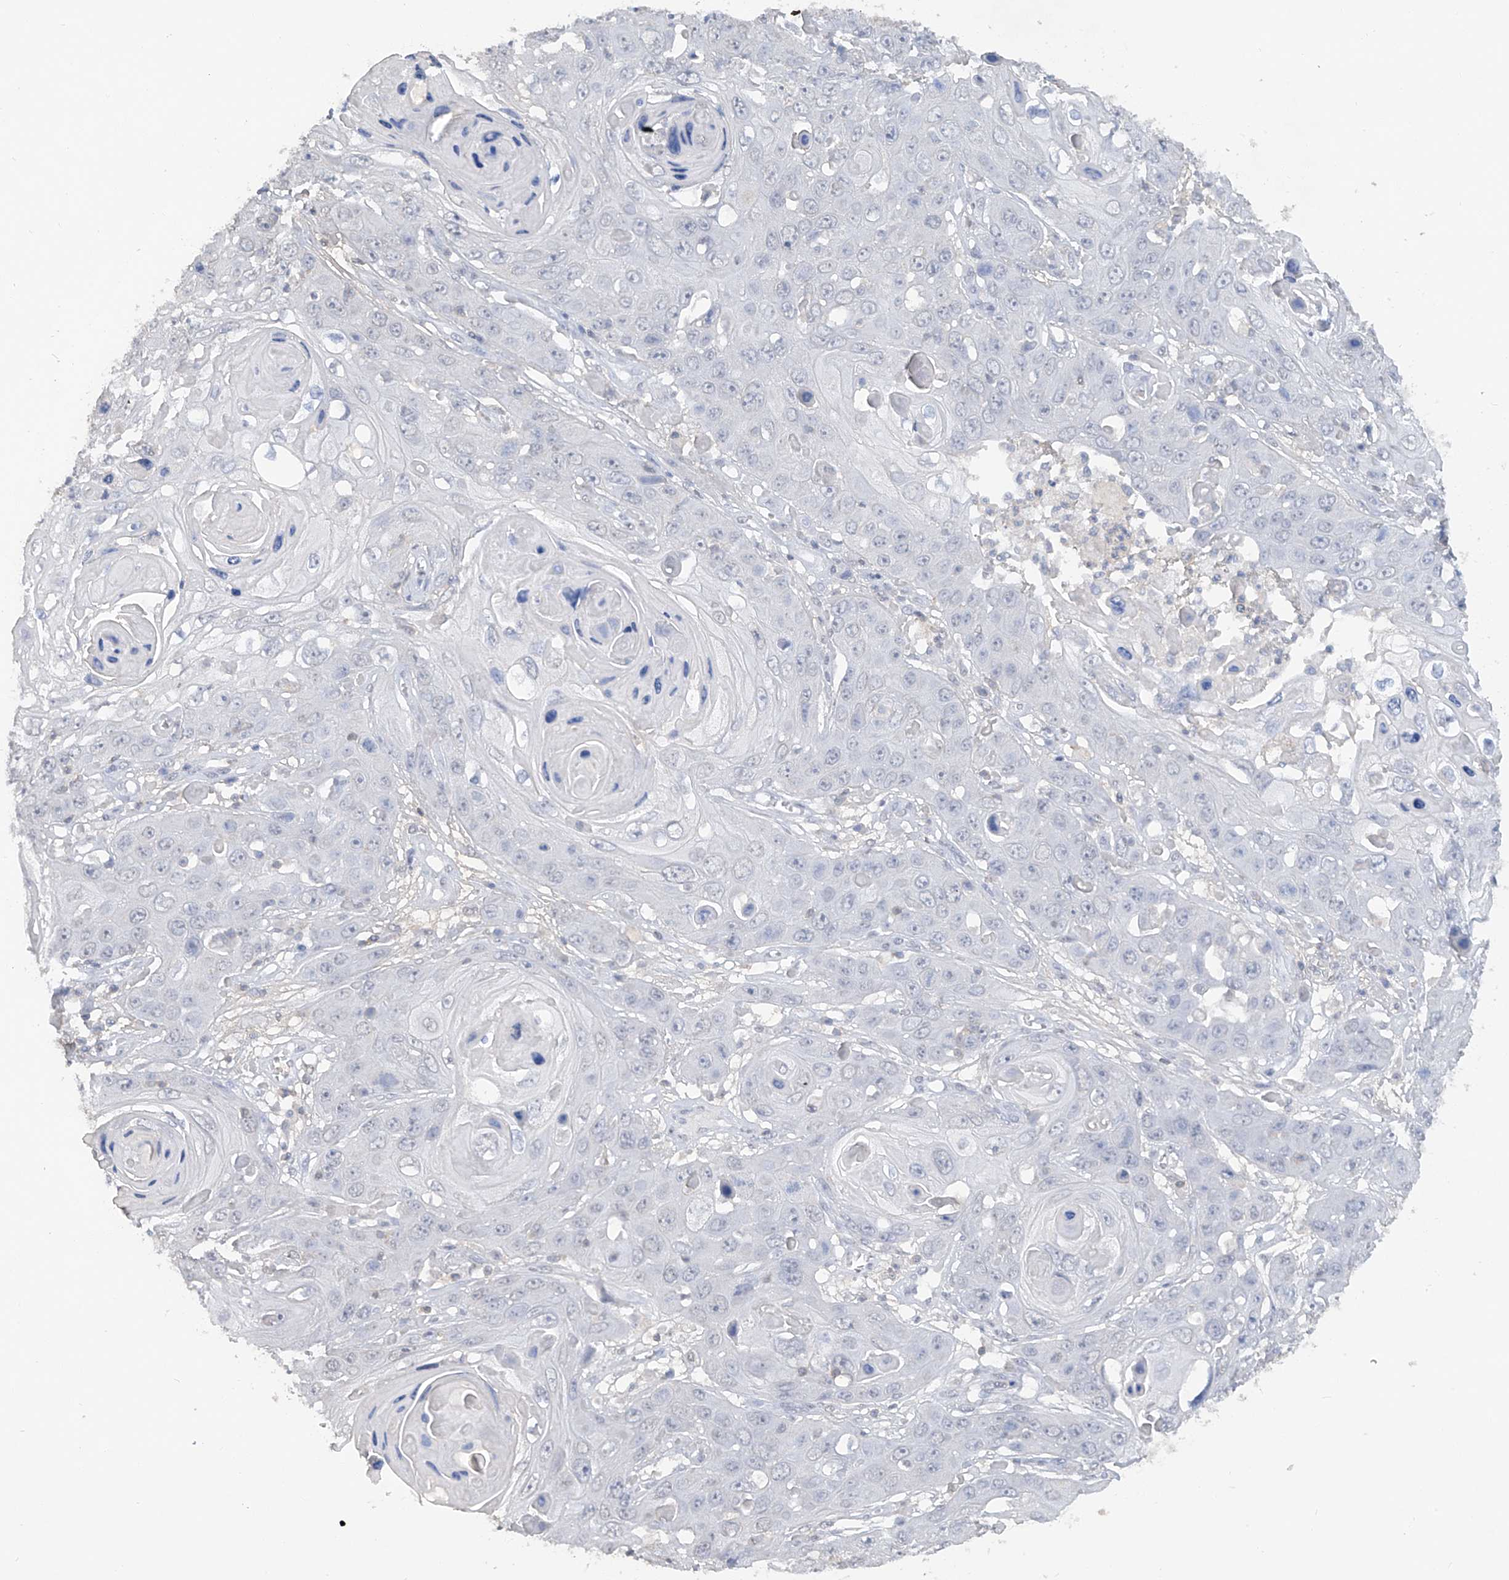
{"staining": {"intensity": "negative", "quantity": "none", "location": "none"}, "tissue": "skin cancer", "cell_type": "Tumor cells", "image_type": "cancer", "snomed": [{"axis": "morphology", "description": "Squamous cell carcinoma, NOS"}, {"axis": "topography", "description": "Skin"}], "caption": "Immunohistochemistry (IHC) image of skin cancer stained for a protein (brown), which reveals no staining in tumor cells.", "gene": "HAS3", "patient": {"sex": "male", "age": 55}}